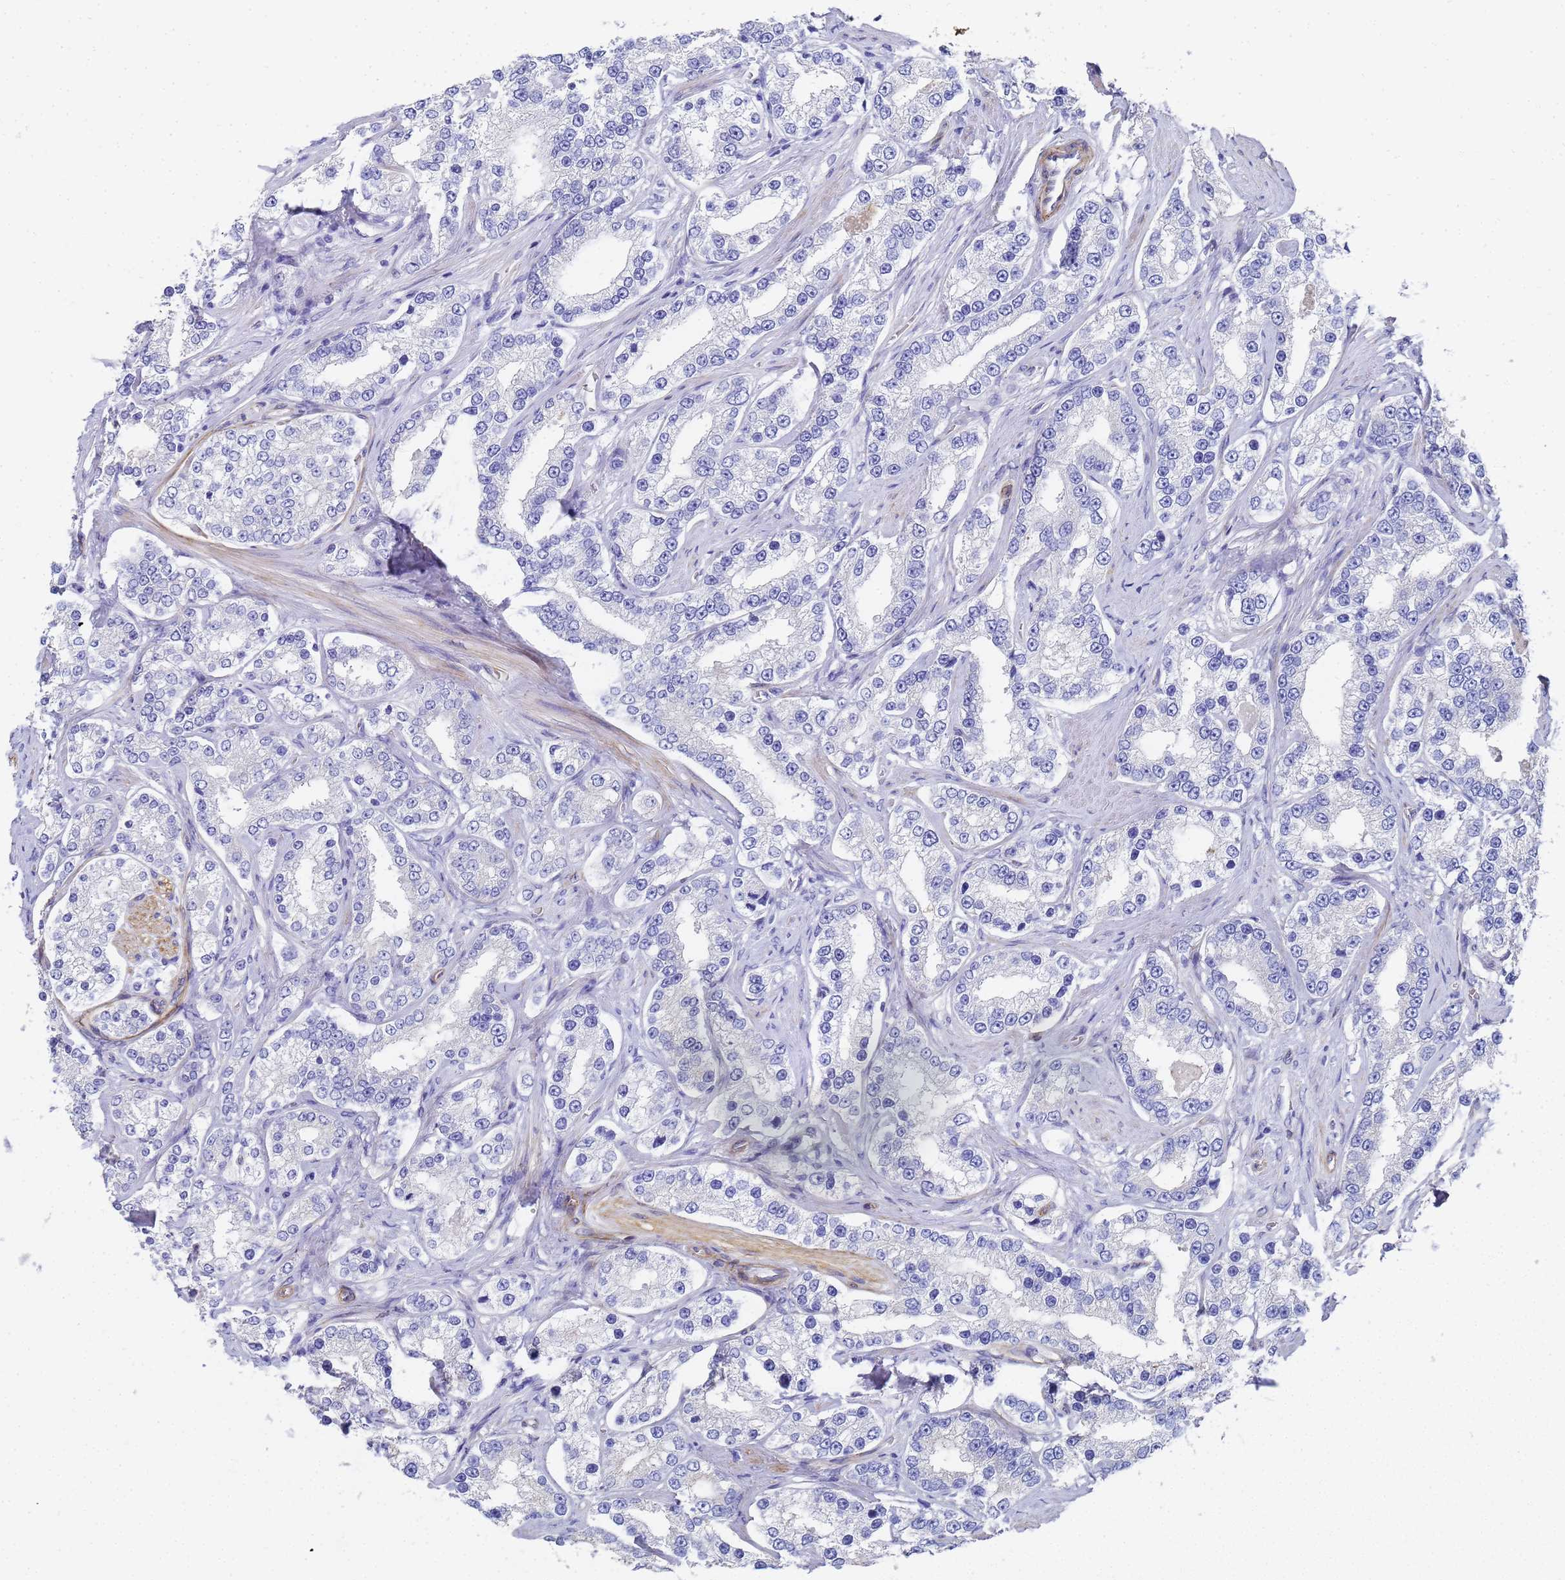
{"staining": {"intensity": "negative", "quantity": "none", "location": "none"}, "tissue": "prostate cancer", "cell_type": "Tumor cells", "image_type": "cancer", "snomed": [{"axis": "morphology", "description": "Normal tissue, NOS"}, {"axis": "morphology", "description": "Adenocarcinoma, High grade"}, {"axis": "topography", "description": "Prostate"}], "caption": "An image of prostate cancer stained for a protein exhibits no brown staining in tumor cells.", "gene": "TUBB1", "patient": {"sex": "male", "age": 83}}